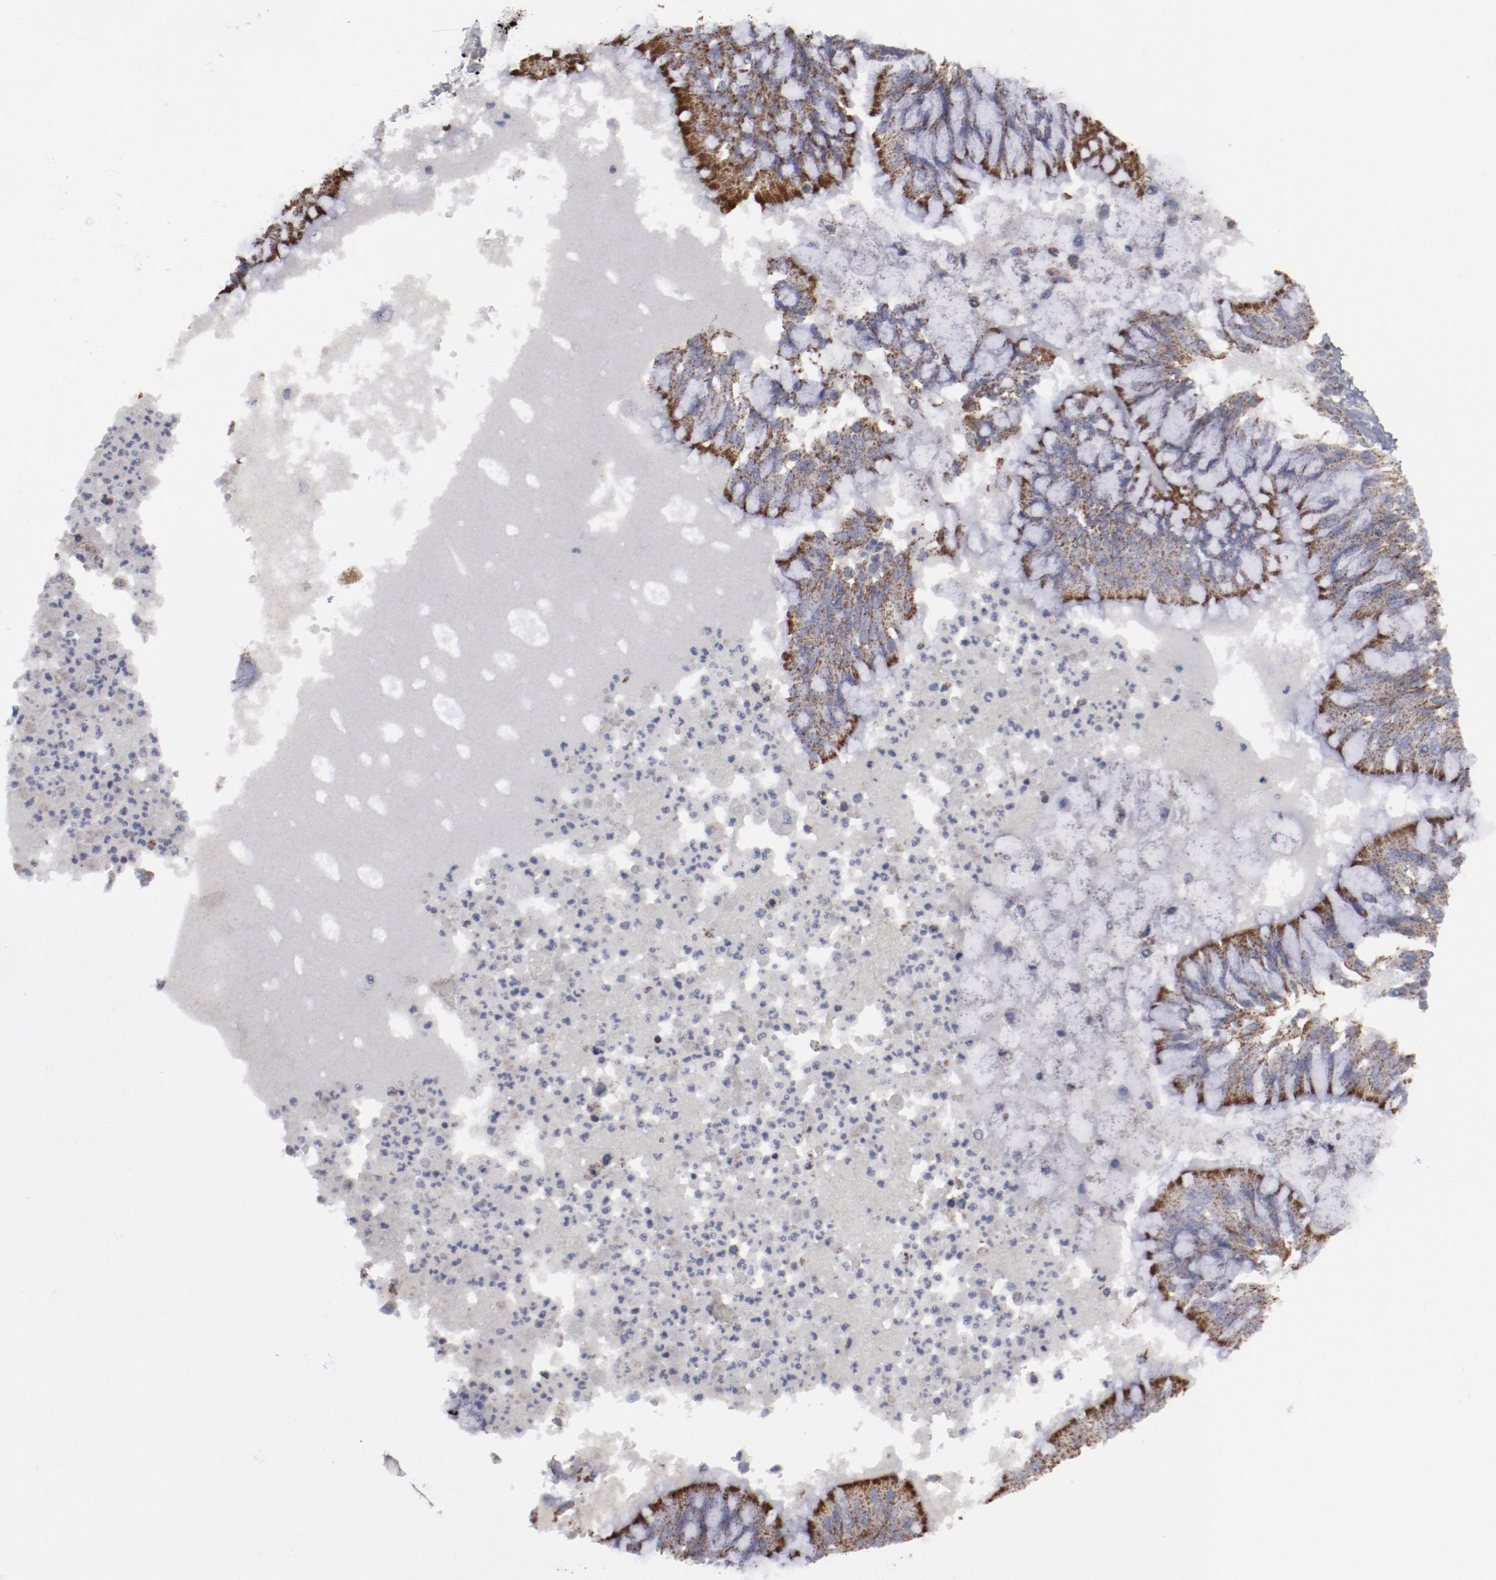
{"staining": {"intensity": "strong", "quantity": ">75%", "location": "cytoplasmic/membranous"}, "tissue": "bronchus", "cell_type": "Respiratory epithelial cells", "image_type": "normal", "snomed": [{"axis": "morphology", "description": "Normal tissue, NOS"}, {"axis": "topography", "description": "Cartilage tissue"}, {"axis": "topography", "description": "Bronchus"}, {"axis": "topography", "description": "Lung"}], "caption": "This histopathology image shows immunohistochemistry staining of benign bronchus, with high strong cytoplasmic/membranous staining in approximately >75% of respiratory epithelial cells.", "gene": "MYOM2", "patient": {"sex": "female", "age": 49}}